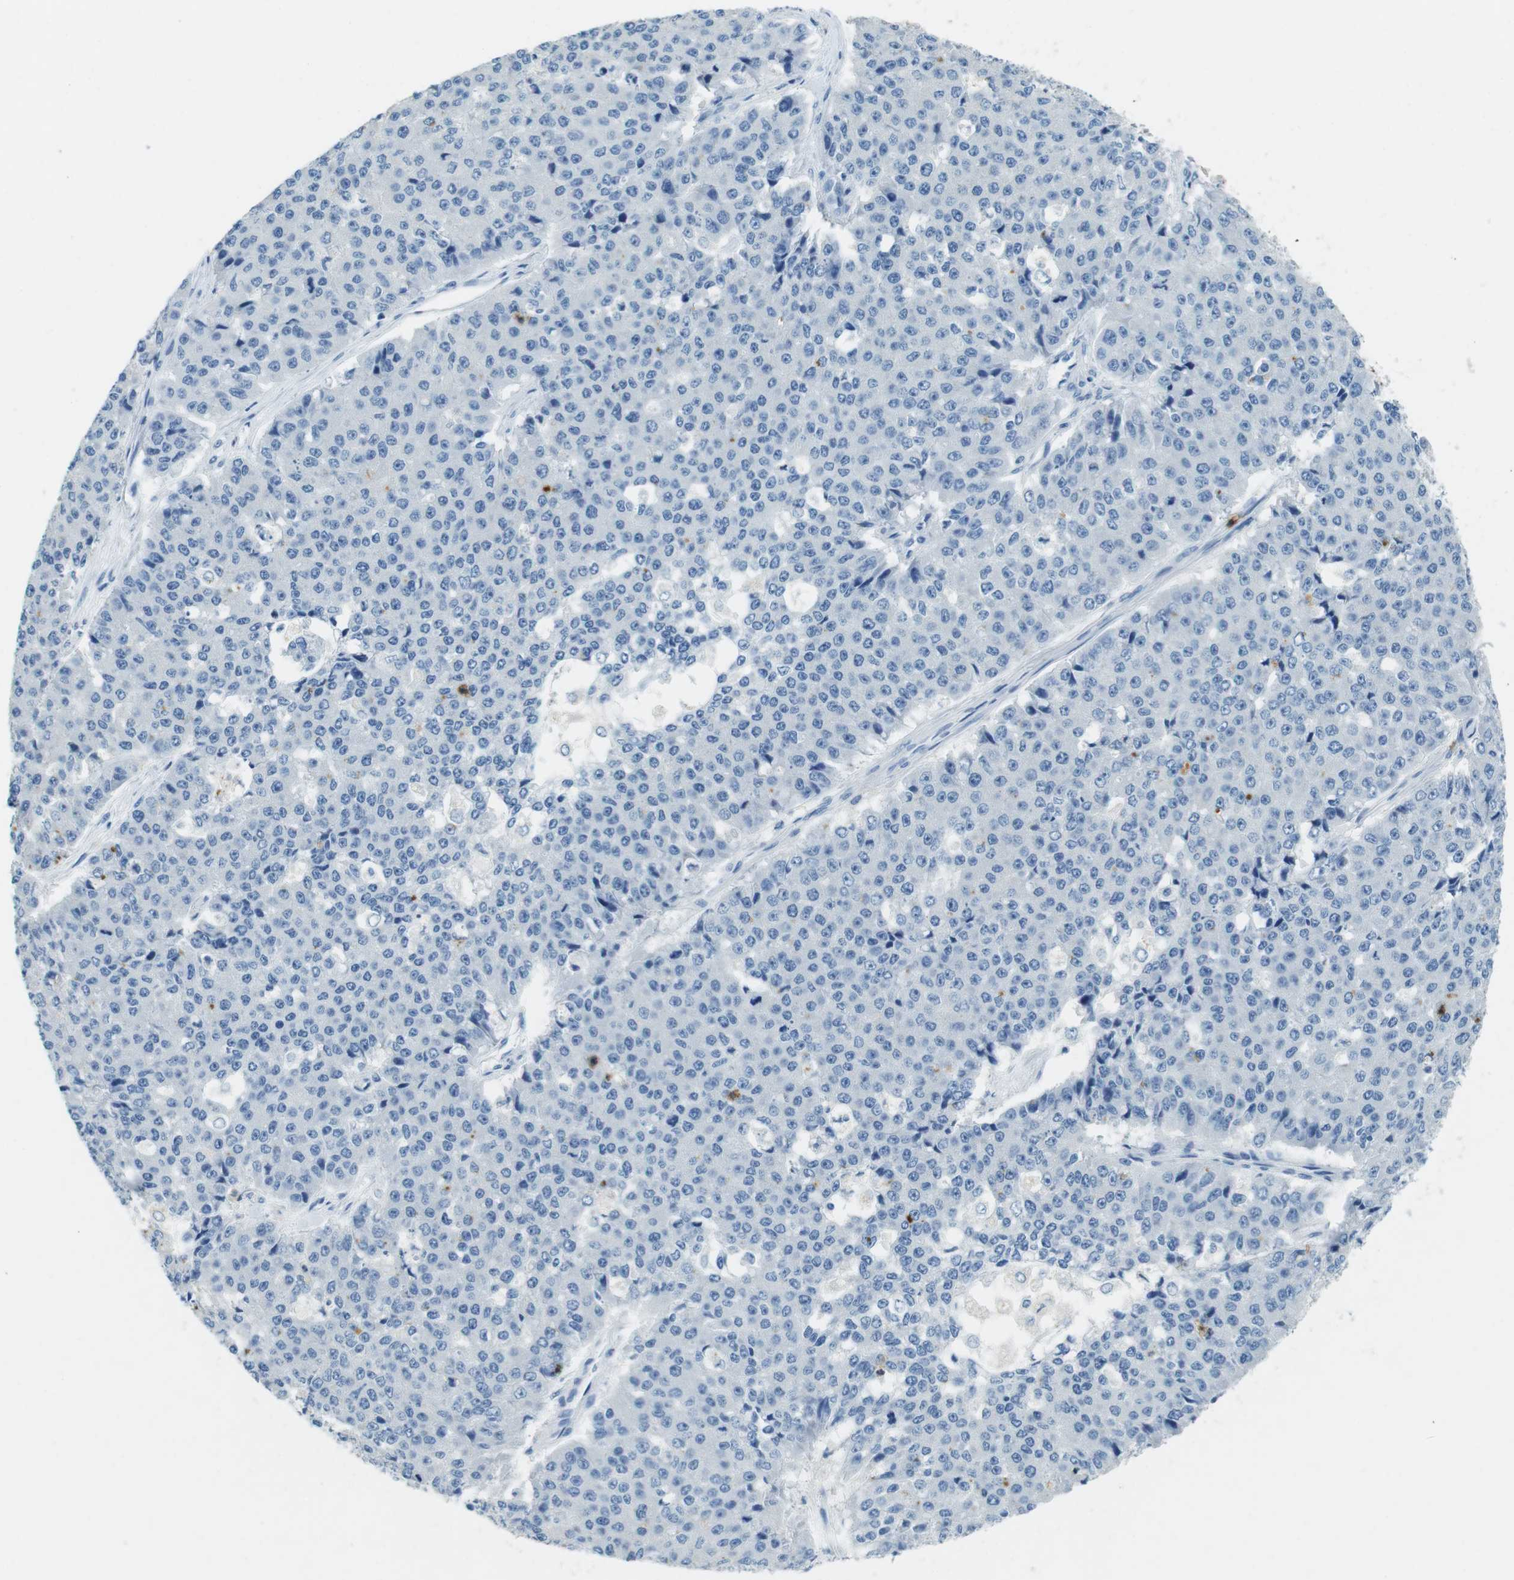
{"staining": {"intensity": "negative", "quantity": "none", "location": "none"}, "tissue": "pancreatic cancer", "cell_type": "Tumor cells", "image_type": "cancer", "snomed": [{"axis": "morphology", "description": "Adenocarcinoma, NOS"}, {"axis": "topography", "description": "Pancreas"}], "caption": "Pancreatic adenocarcinoma stained for a protein using immunohistochemistry shows no staining tumor cells.", "gene": "LAT", "patient": {"sex": "male", "age": 50}}